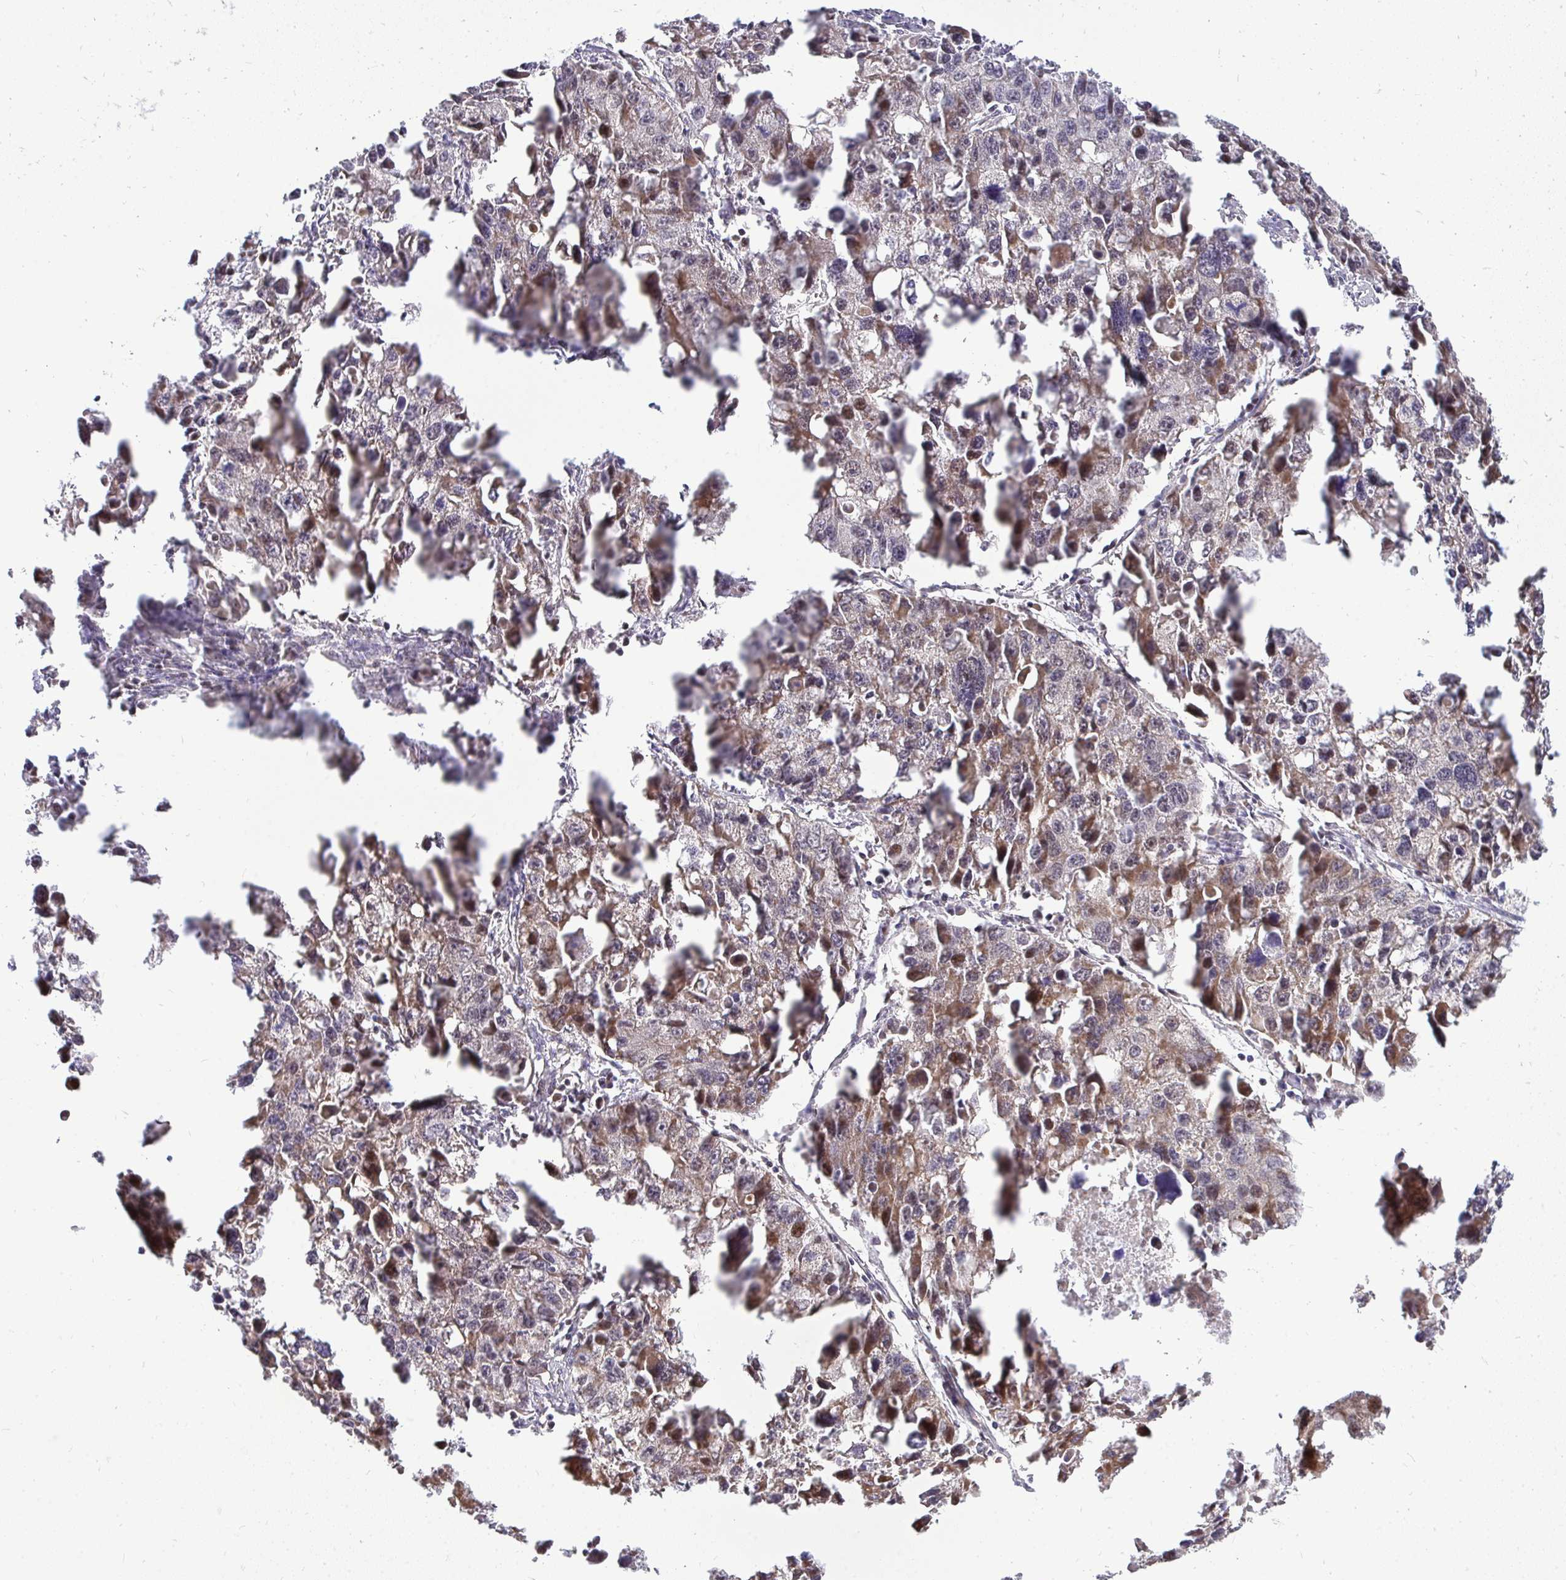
{"staining": {"intensity": "moderate", "quantity": ">75%", "location": "cytoplasmic/membranous"}, "tissue": "lung cancer", "cell_type": "Tumor cells", "image_type": "cancer", "snomed": [{"axis": "morphology", "description": "Adenocarcinoma, NOS"}, {"axis": "topography", "description": "Lung"}], "caption": "Protein positivity by IHC displays moderate cytoplasmic/membranous expression in about >75% of tumor cells in lung adenocarcinoma.", "gene": "OR8D1", "patient": {"sex": "female", "age": 51}}